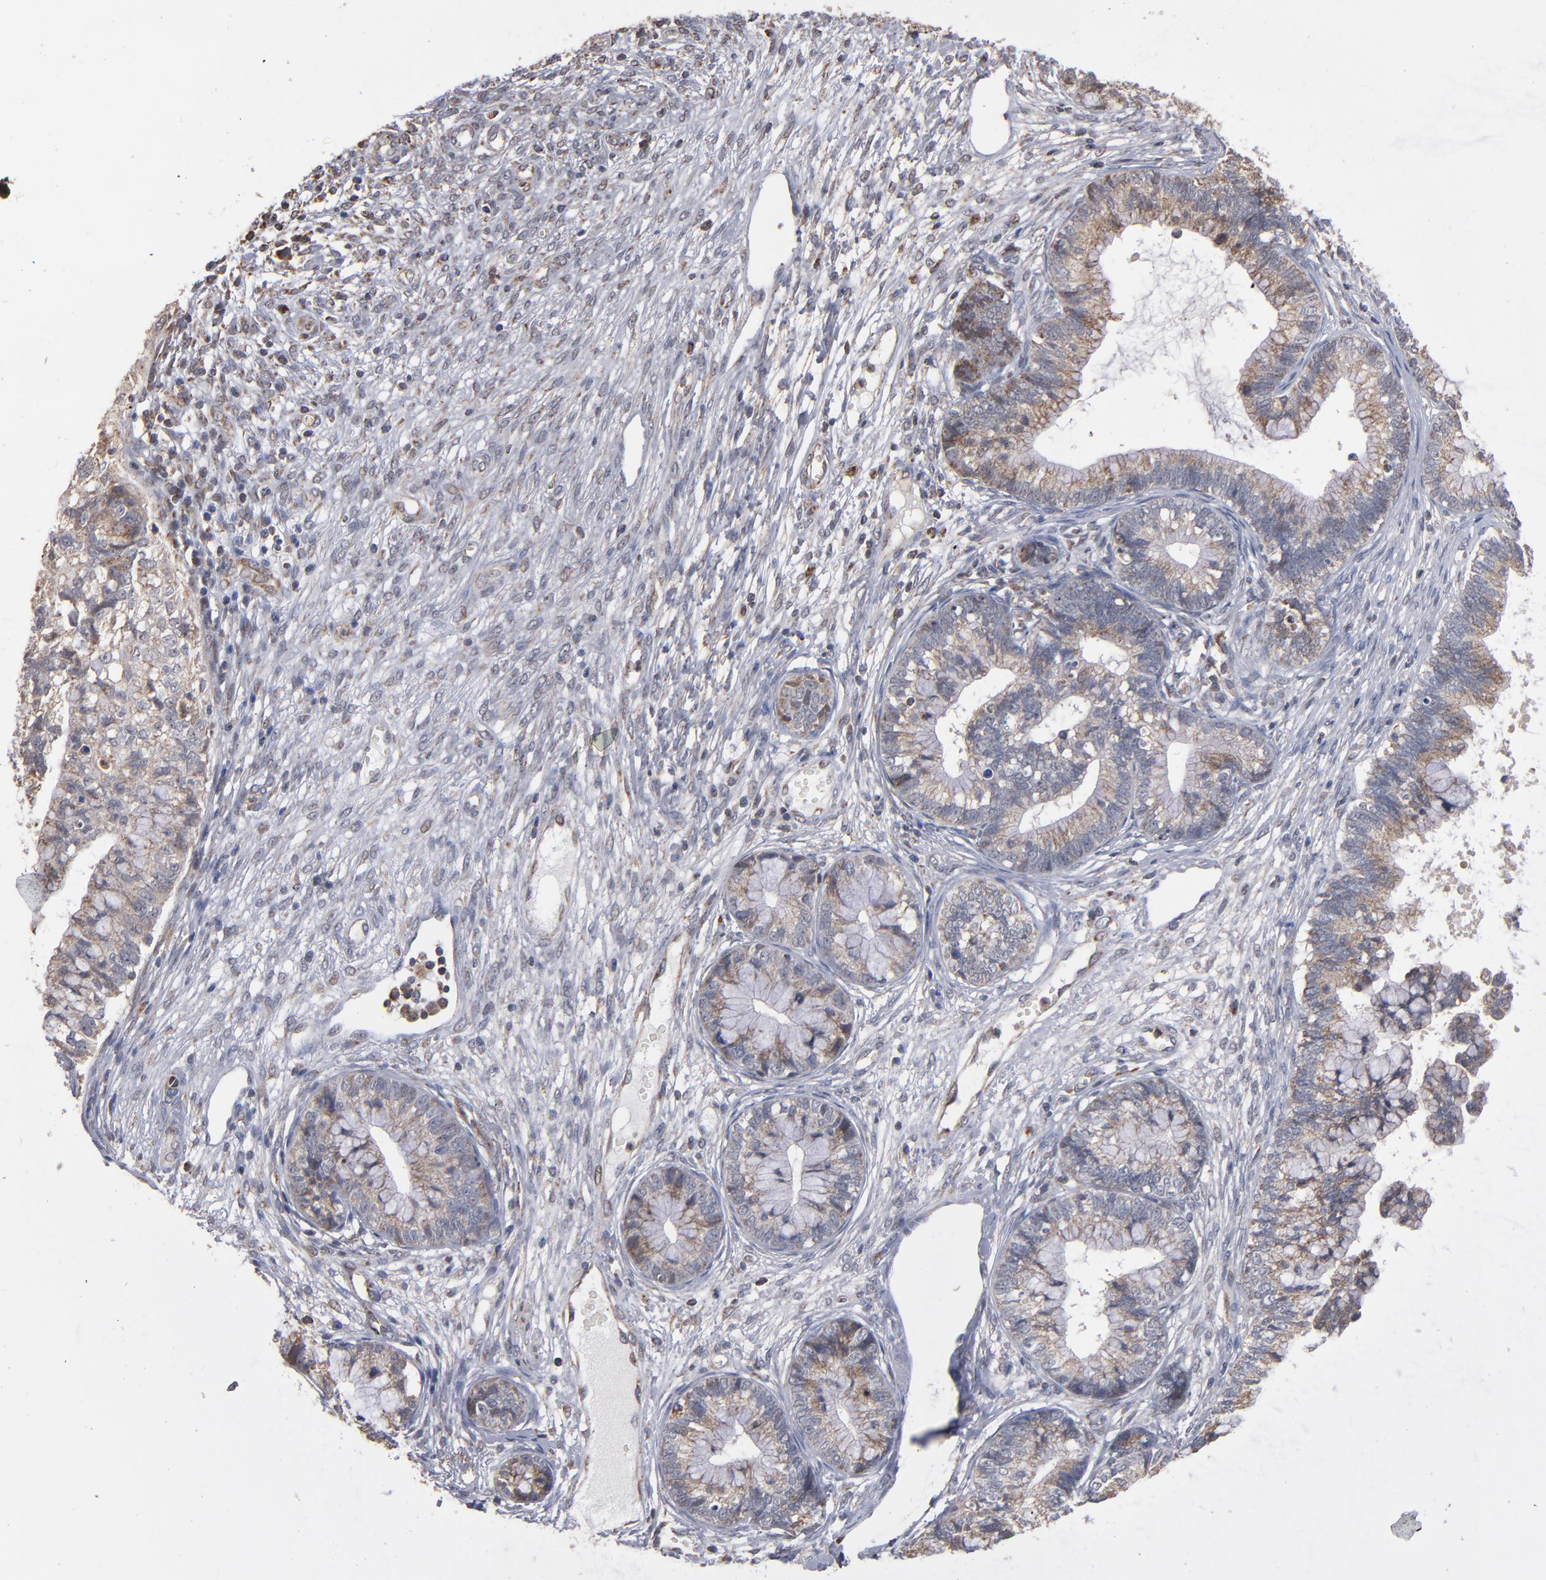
{"staining": {"intensity": "weak", "quantity": ">75%", "location": "cytoplasmic/membranous"}, "tissue": "cervical cancer", "cell_type": "Tumor cells", "image_type": "cancer", "snomed": [{"axis": "morphology", "description": "Adenocarcinoma, NOS"}, {"axis": "topography", "description": "Cervix"}], "caption": "High-power microscopy captured an immunohistochemistry (IHC) photomicrograph of cervical adenocarcinoma, revealing weak cytoplasmic/membranous positivity in about >75% of tumor cells. Immunohistochemistry (ihc) stains the protein in brown and the nuclei are stained blue.", "gene": "MIPOL1", "patient": {"sex": "female", "age": 44}}